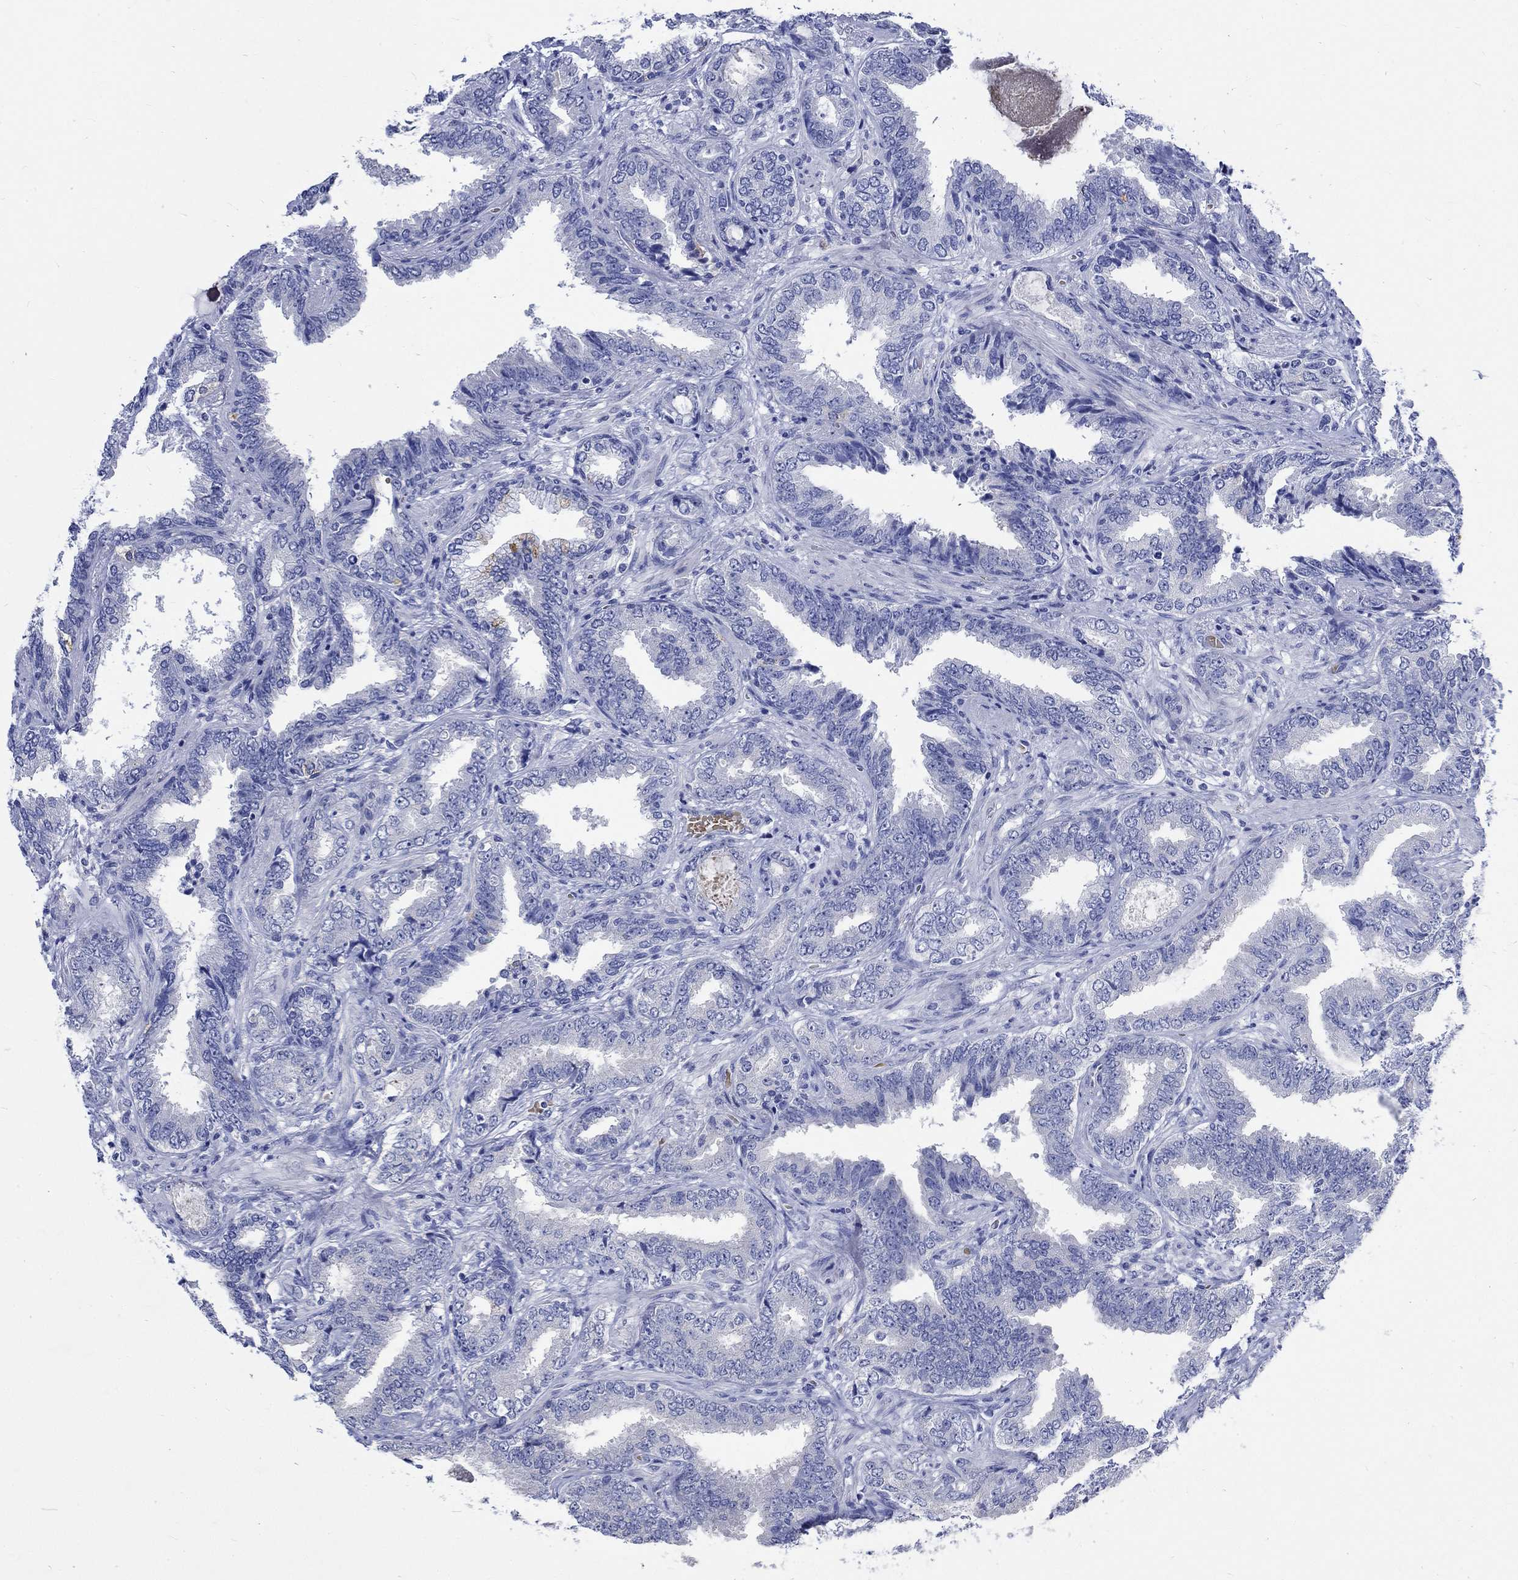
{"staining": {"intensity": "negative", "quantity": "none", "location": "none"}, "tissue": "prostate cancer", "cell_type": "Tumor cells", "image_type": "cancer", "snomed": [{"axis": "morphology", "description": "Adenocarcinoma, Low grade"}, {"axis": "topography", "description": "Prostate"}], "caption": "A micrograph of prostate cancer stained for a protein shows no brown staining in tumor cells.", "gene": "KCNA1", "patient": {"sex": "male", "age": 68}}